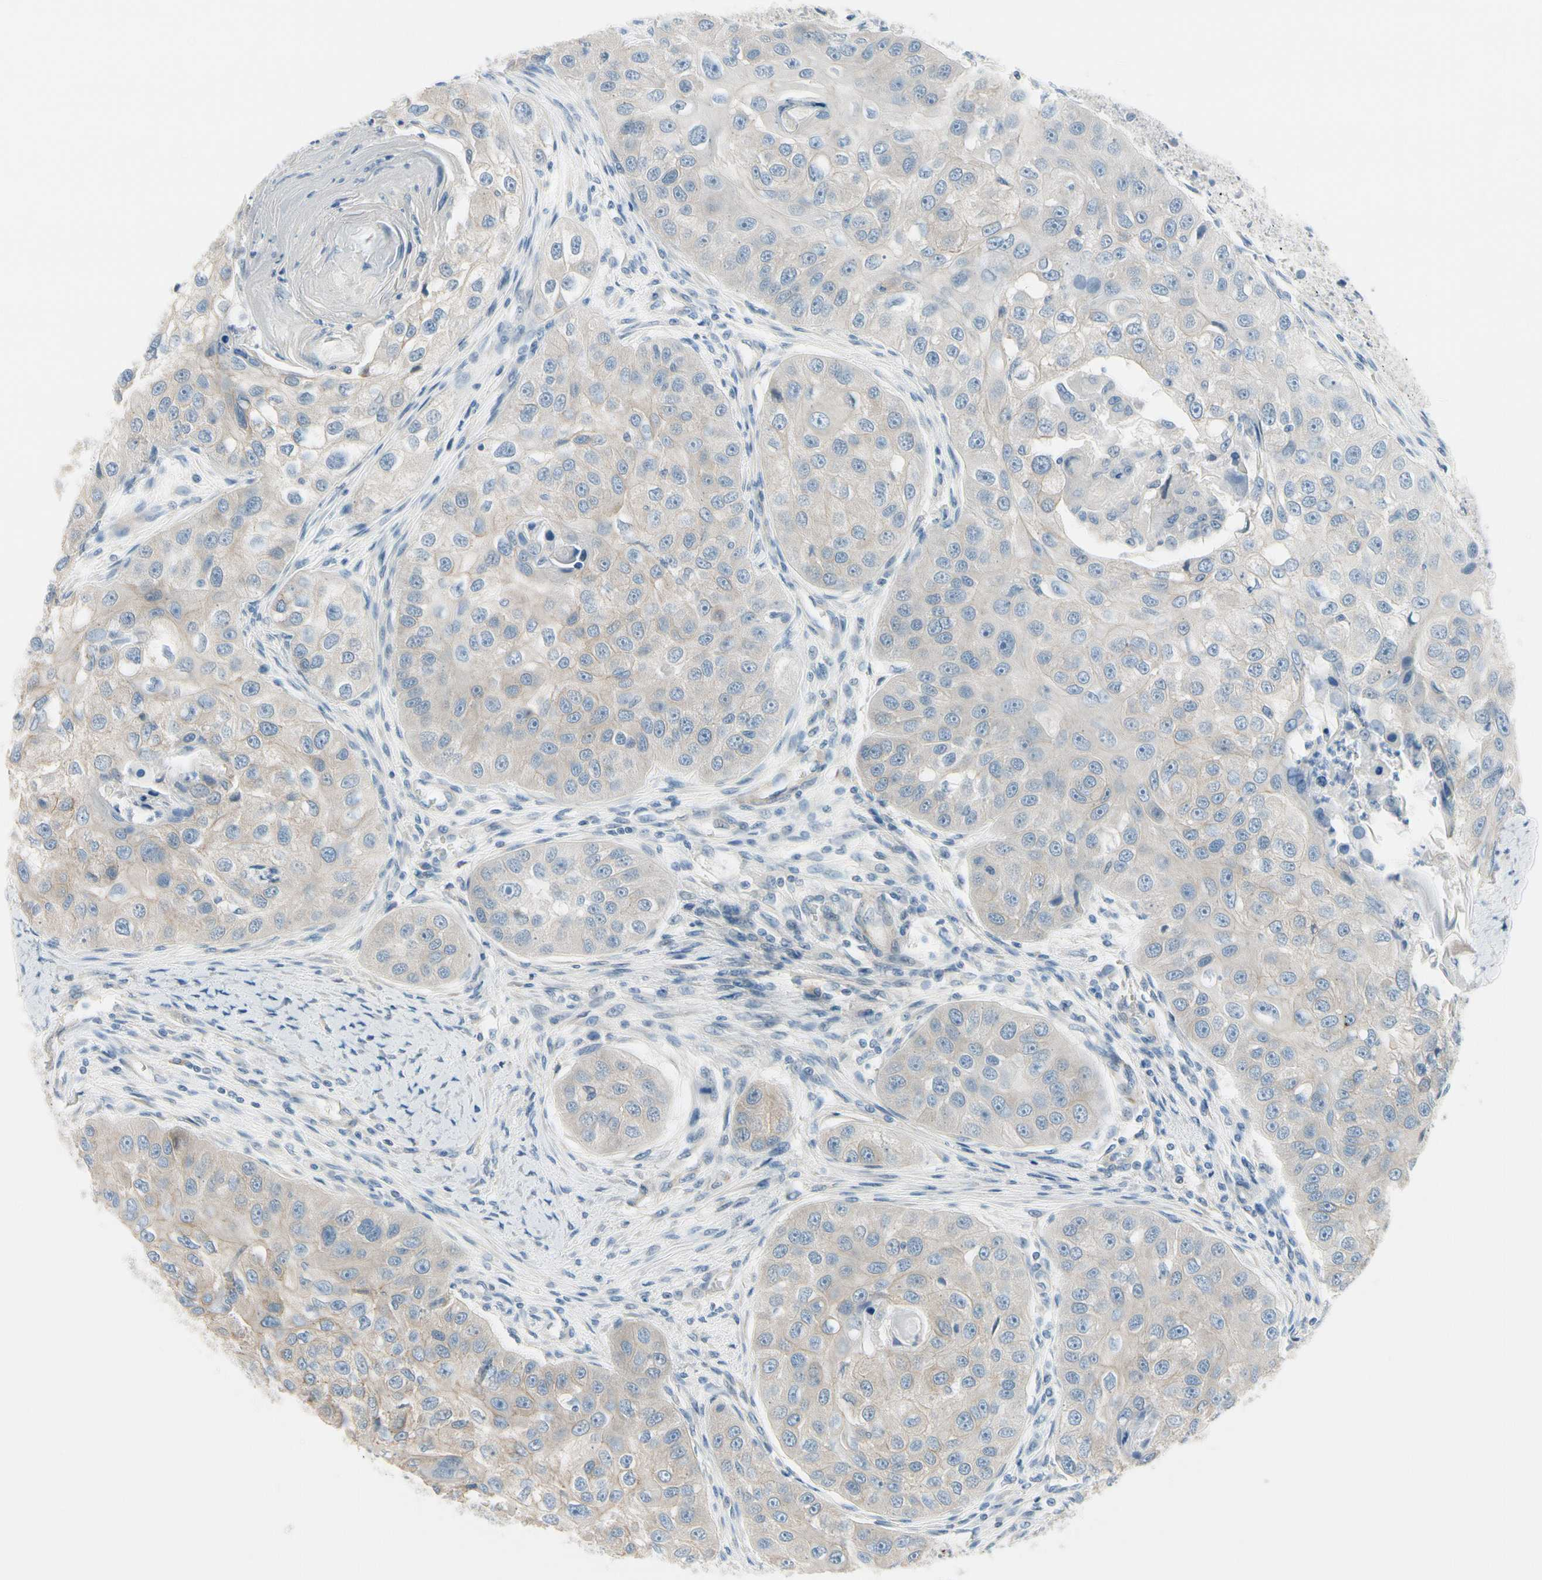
{"staining": {"intensity": "weak", "quantity": "<25%", "location": "cytoplasmic/membranous"}, "tissue": "head and neck cancer", "cell_type": "Tumor cells", "image_type": "cancer", "snomed": [{"axis": "morphology", "description": "Normal tissue, NOS"}, {"axis": "morphology", "description": "Squamous cell carcinoma, NOS"}, {"axis": "topography", "description": "Skeletal muscle"}, {"axis": "topography", "description": "Head-Neck"}], "caption": "Photomicrograph shows no significant protein positivity in tumor cells of squamous cell carcinoma (head and neck). The staining is performed using DAB (3,3'-diaminobenzidine) brown chromogen with nuclei counter-stained in using hematoxylin.", "gene": "FCER2", "patient": {"sex": "male", "age": 51}}